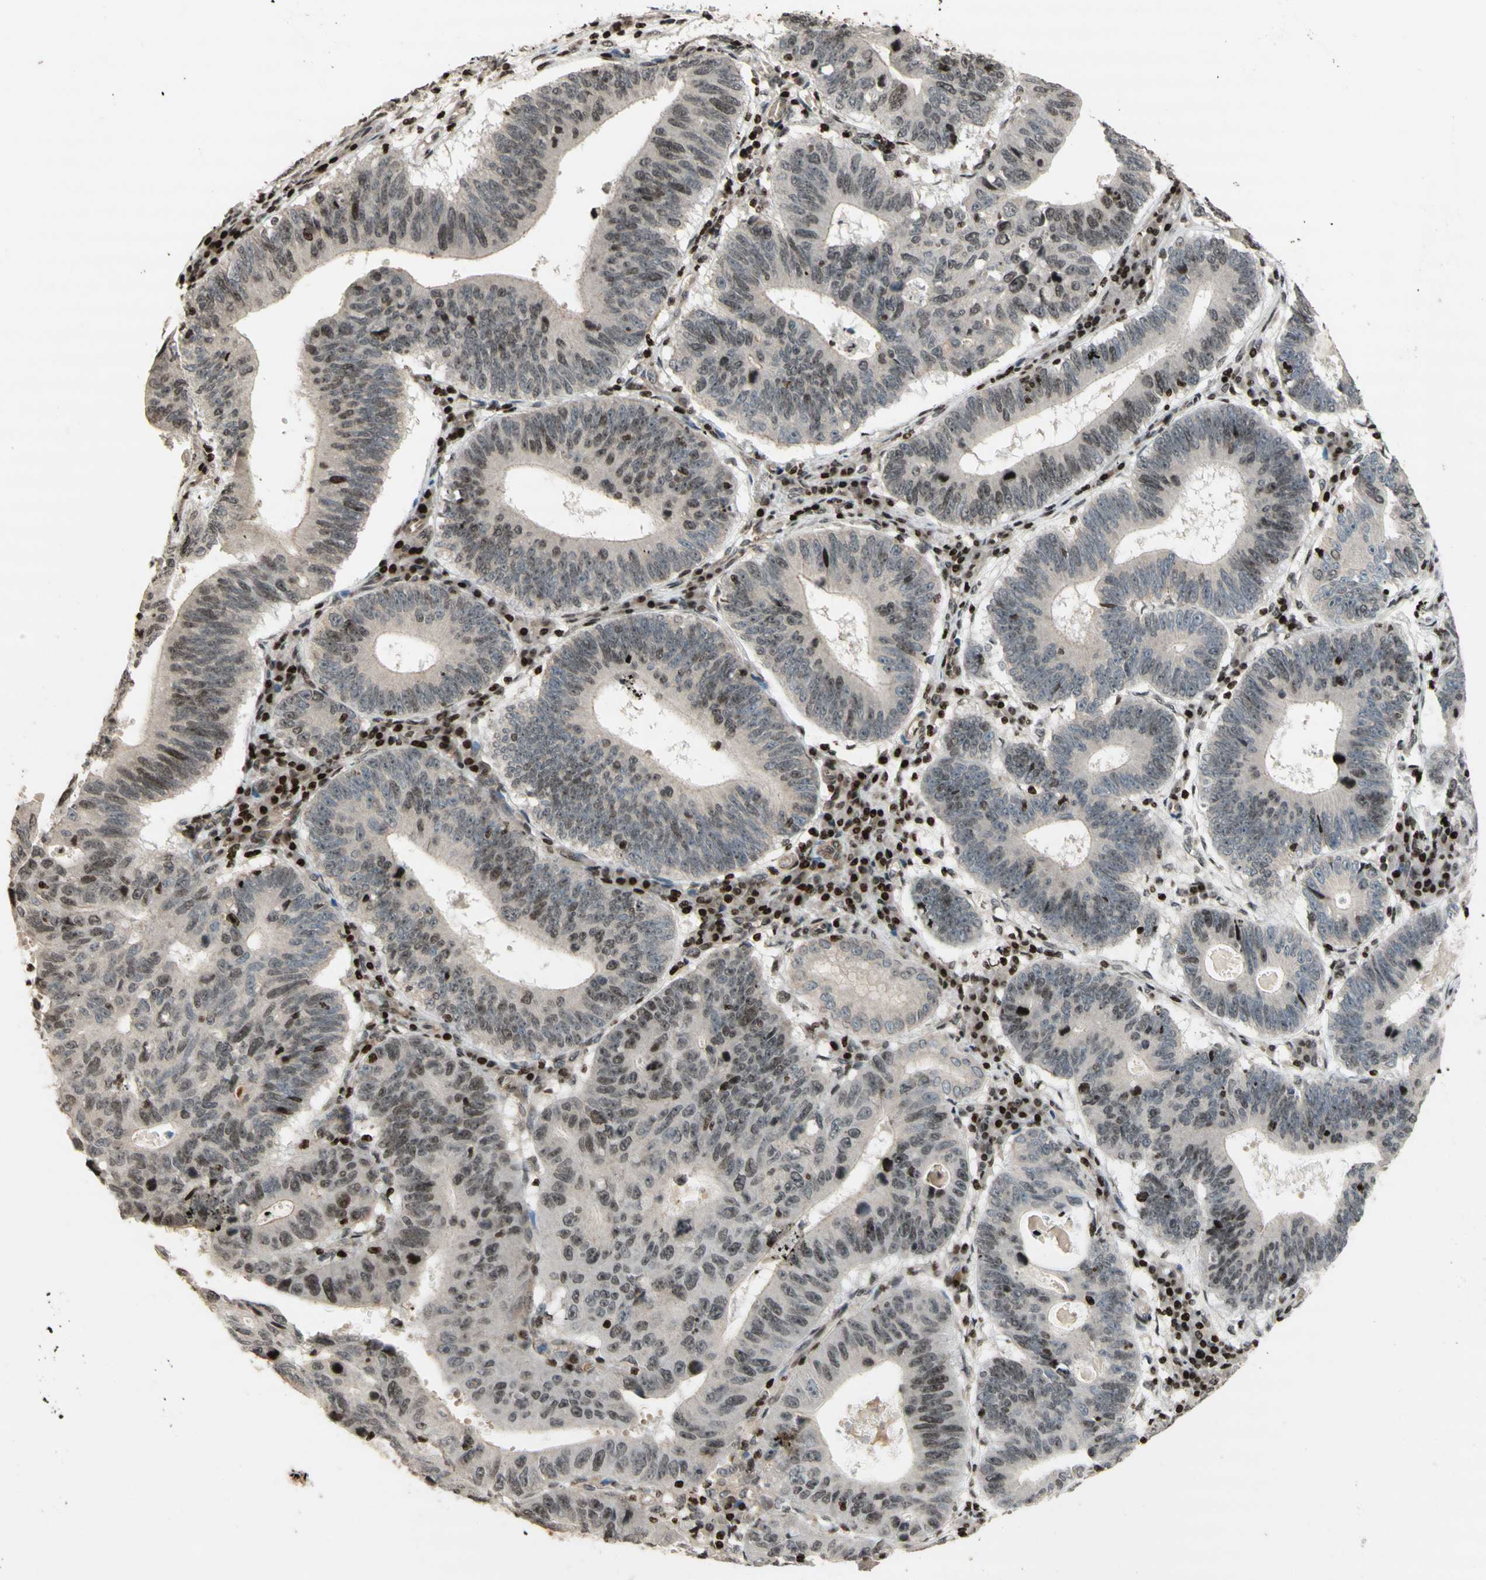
{"staining": {"intensity": "weak", "quantity": "<25%", "location": "nuclear"}, "tissue": "stomach cancer", "cell_type": "Tumor cells", "image_type": "cancer", "snomed": [{"axis": "morphology", "description": "Adenocarcinoma, NOS"}, {"axis": "topography", "description": "Stomach"}], "caption": "Tumor cells show no significant protein staining in stomach cancer.", "gene": "POLA1", "patient": {"sex": "male", "age": 59}}